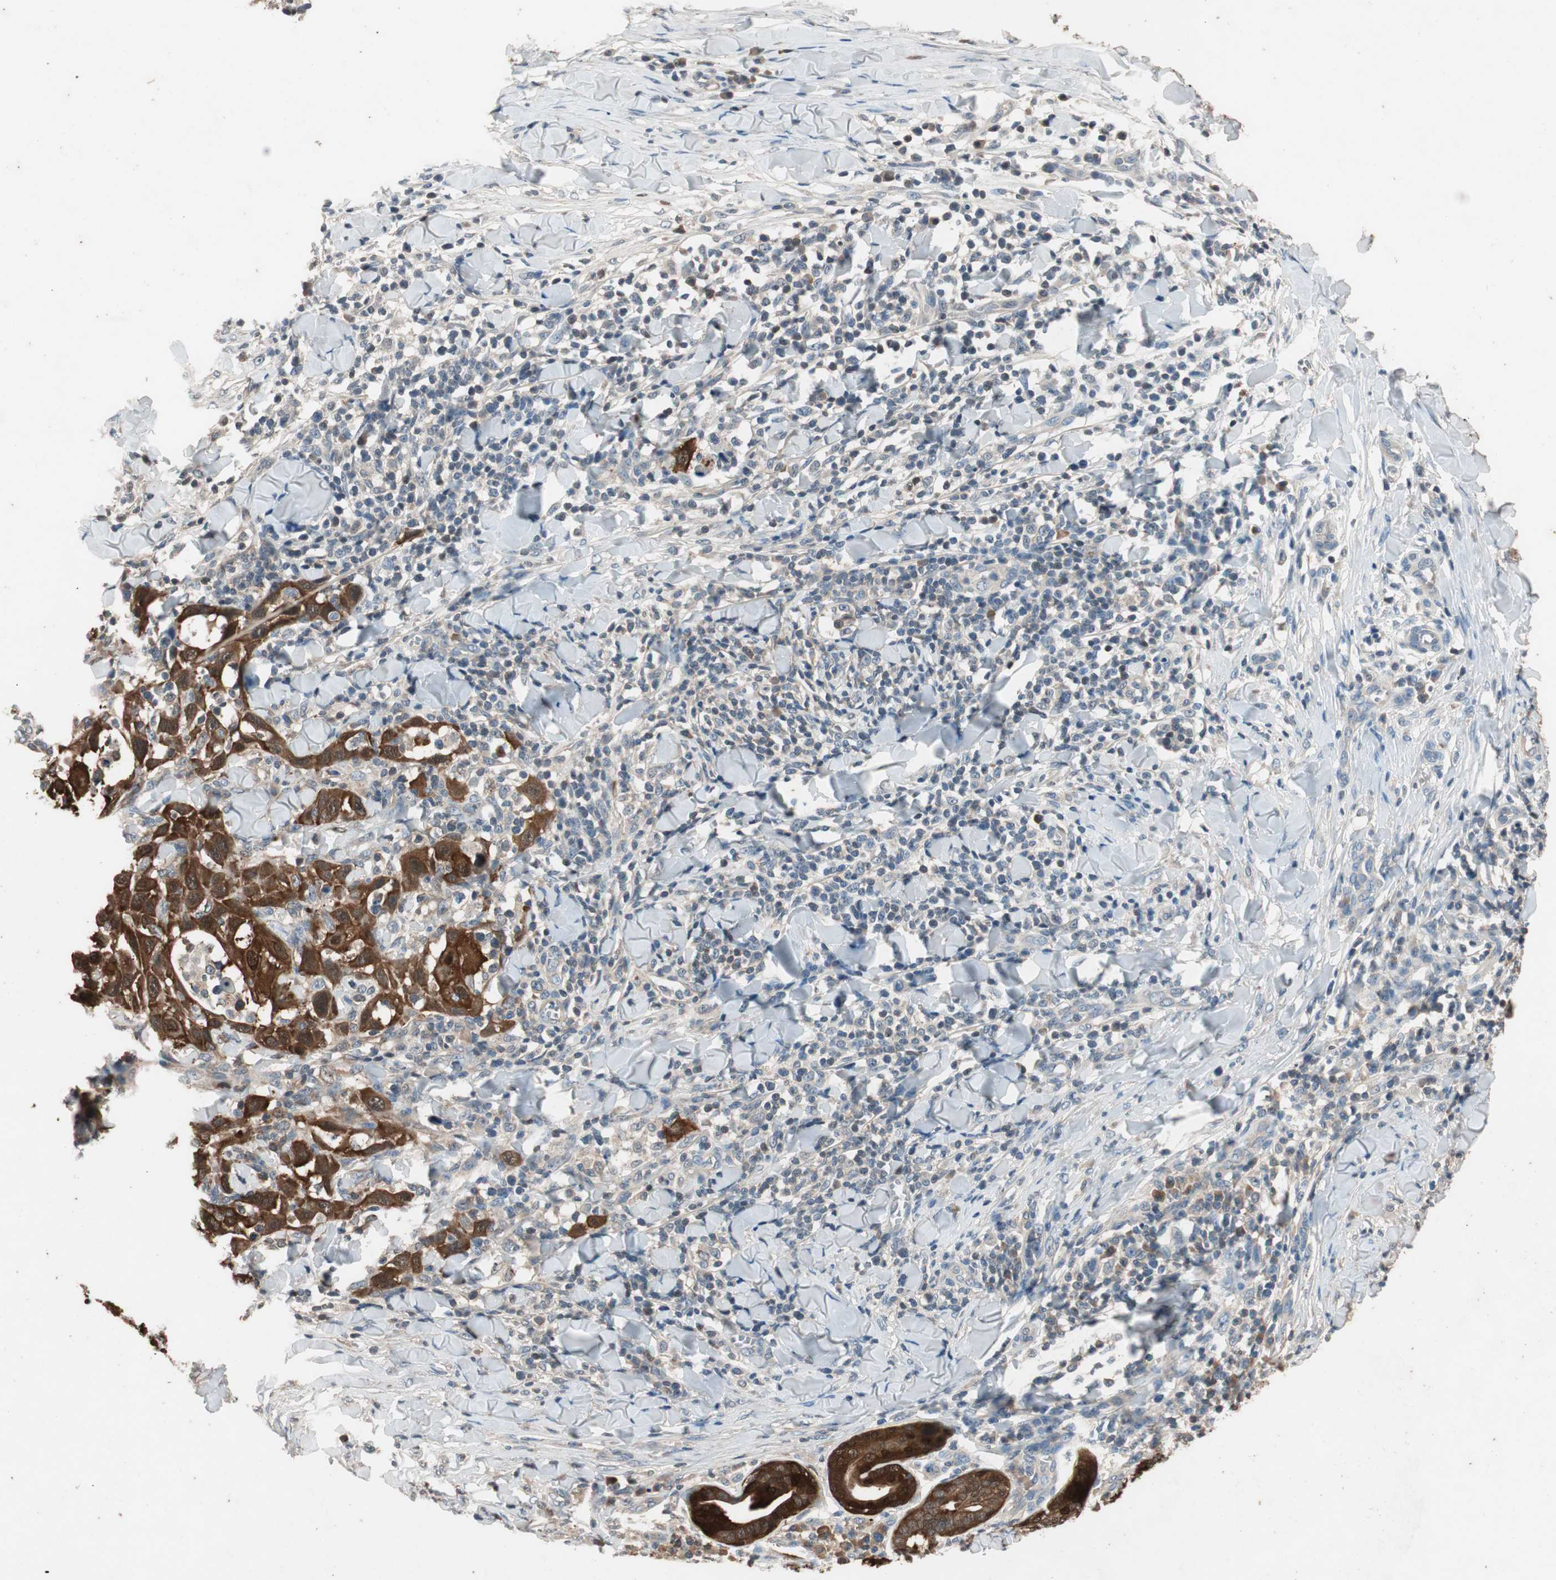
{"staining": {"intensity": "strong", "quantity": ">75%", "location": "cytoplasmic/membranous,nuclear"}, "tissue": "skin cancer", "cell_type": "Tumor cells", "image_type": "cancer", "snomed": [{"axis": "morphology", "description": "Squamous cell carcinoma, NOS"}, {"axis": "topography", "description": "Skin"}], "caption": "A high amount of strong cytoplasmic/membranous and nuclear expression is seen in about >75% of tumor cells in skin squamous cell carcinoma tissue. The protein of interest is stained brown, and the nuclei are stained in blue (DAB IHC with brightfield microscopy, high magnification).", "gene": "SERPINB5", "patient": {"sex": "male", "age": 24}}